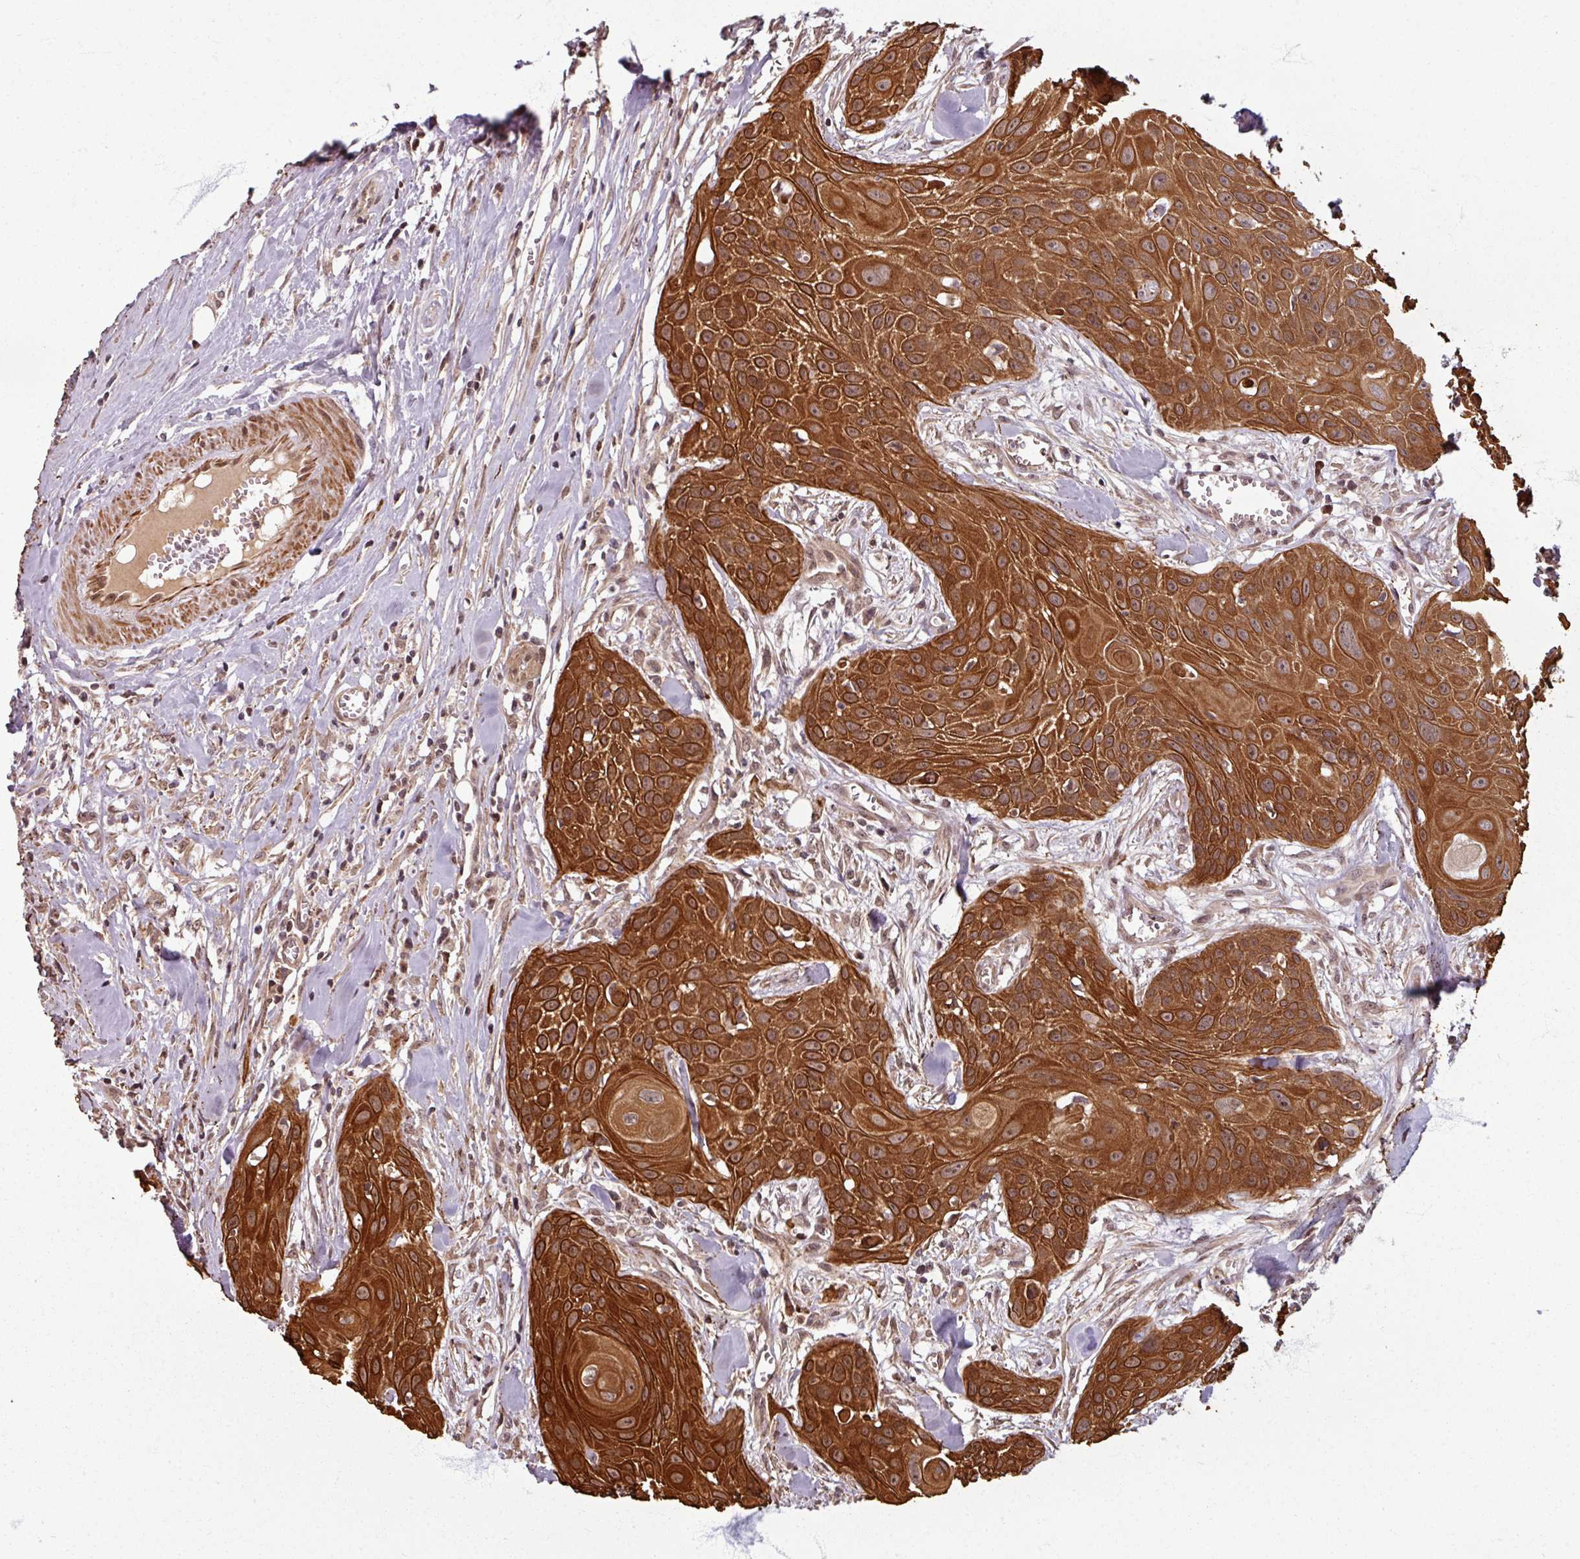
{"staining": {"intensity": "strong", "quantity": ">75%", "location": "cytoplasmic/membranous,nuclear"}, "tissue": "head and neck cancer", "cell_type": "Tumor cells", "image_type": "cancer", "snomed": [{"axis": "morphology", "description": "Squamous cell carcinoma, NOS"}, {"axis": "topography", "description": "Lymph node"}, {"axis": "topography", "description": "Salivary gland"}, {"axis": "topography", "description": "Head-Neck"}], "caption": "Head and neck cancer (squamous cell carcinoma) tissue exhibits strong cytoplasmic/membranous and nuclear positivity in approximately >75% of tumor cells The protein of interest is stained brown, and the nuclei are stained in blue (DAB IHC with brightfield microscopy, high magnification).", "gene": "SWI5", "patient": {"sex": "female", "age": 74}}